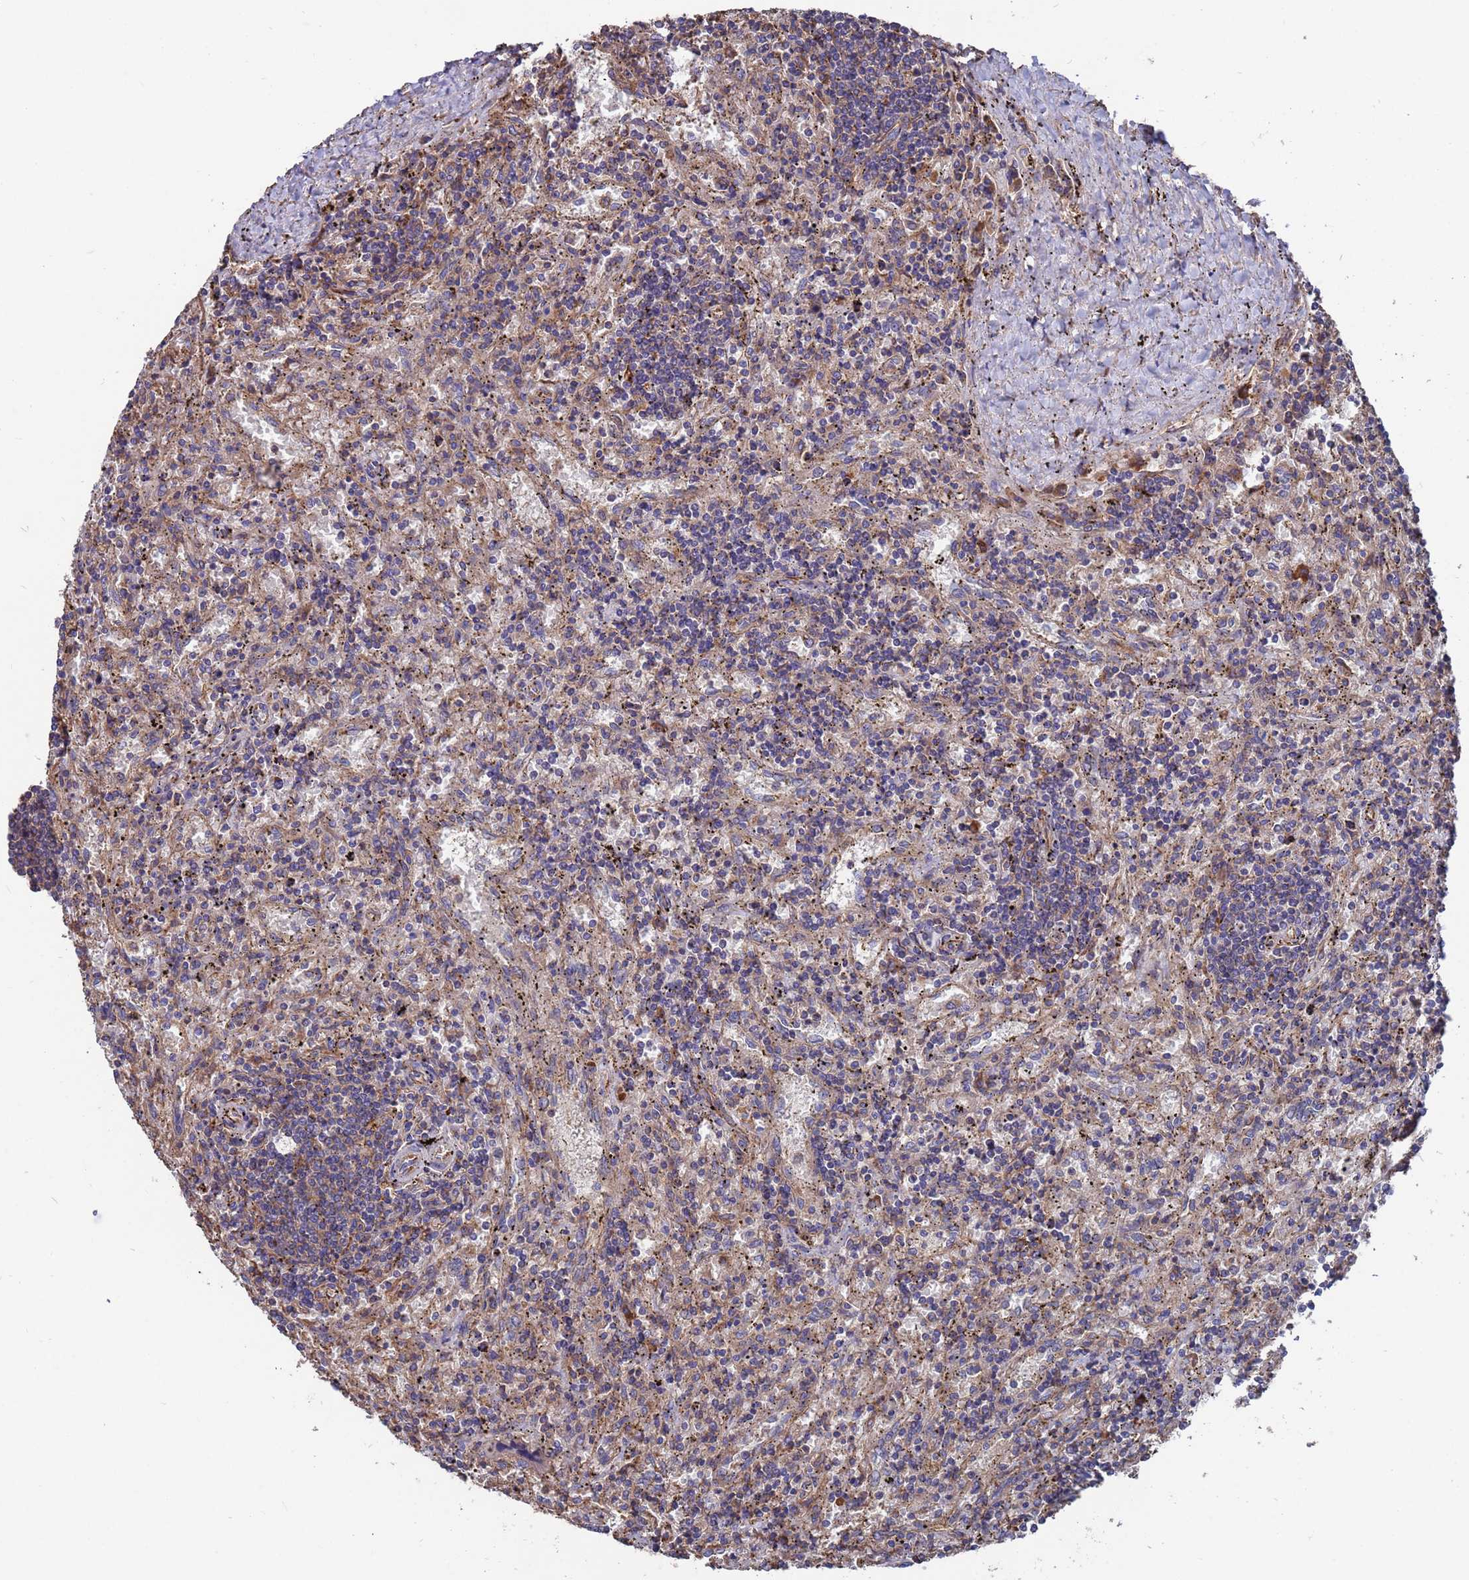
{"staining": {"intensity": "weak", "quantity": "<25%", "location": "cytoplasmic/membranous"}, "tissue": "lymphoma", "cell_type": "Tumor cells", "image_type": "cancer", "snomed": [{"axis": "morphology", "description": "Malignant lymphoma, non-Hodgkin's type, Low grade"}, {"axis": "topography", "description": "Spleen"}], "caption": "The histopathology image reveals no staining of tumor cells in low-grade malignant lymphoma, non-Hodgkin's type.", "gene": "PYCR1", "patient": {"sex": "male", "age": 76}}